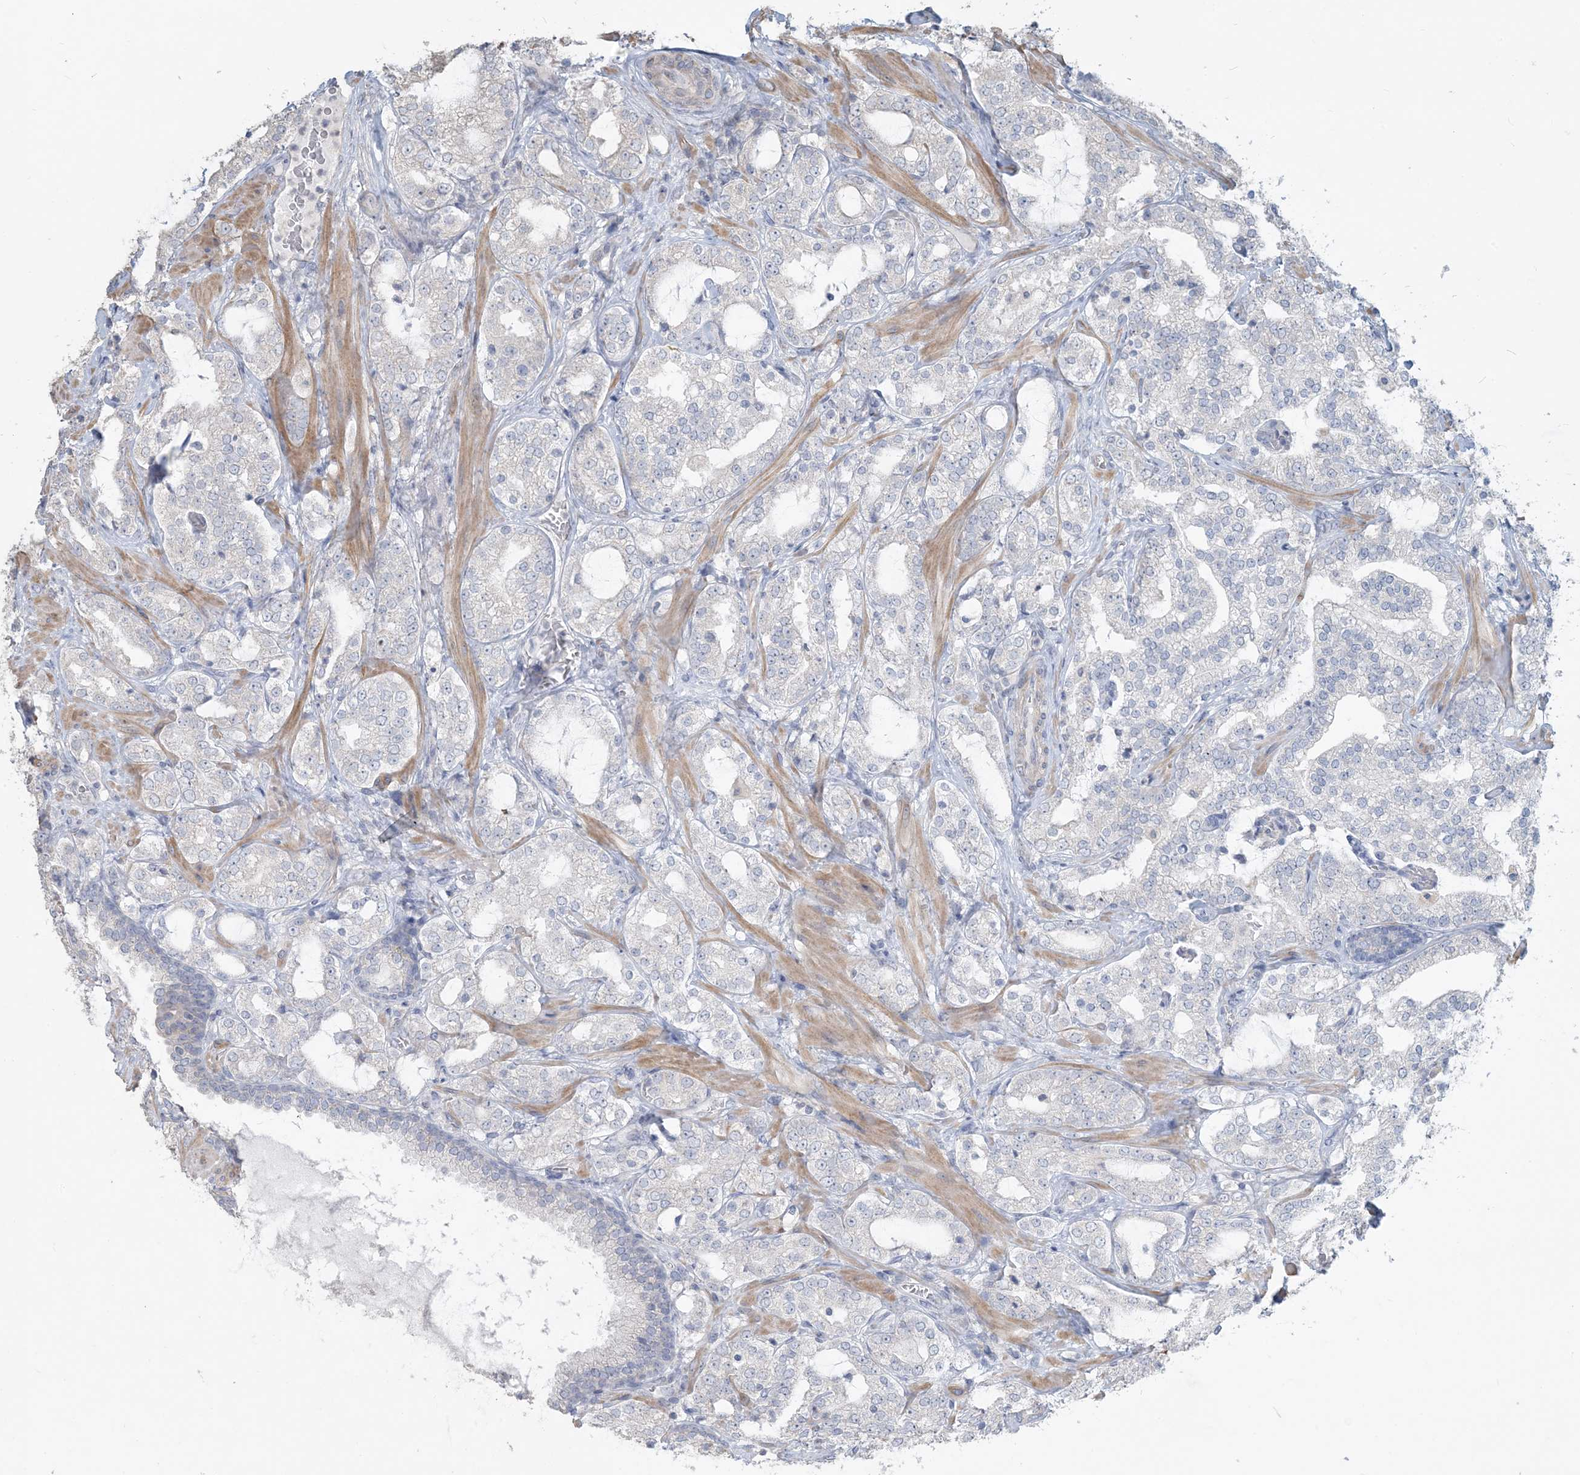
{"staining": {"intensity": "negative", "quantity": "none", "location": "none"}, "tissue": "prostate cancer", "cell_type": "Tumor cells", "image_type": "cancer", "snomed": [{"axis": "morphology", "description": "Adenocarcinoma, High grade"}, {"axis": "topography", "description": "Prostate"}], "caption": "Image shows no protein positivity in tumor cells of high-grade adenocarcinoma (prostate) tissue. The staining is performed using DAB (3,3'-diaminobenzidine) brown chromogen with nuclei counter-stained in using hematoxylin.", "gene": "NPHS2", "patient": {"sex": "male", "age": 64}}